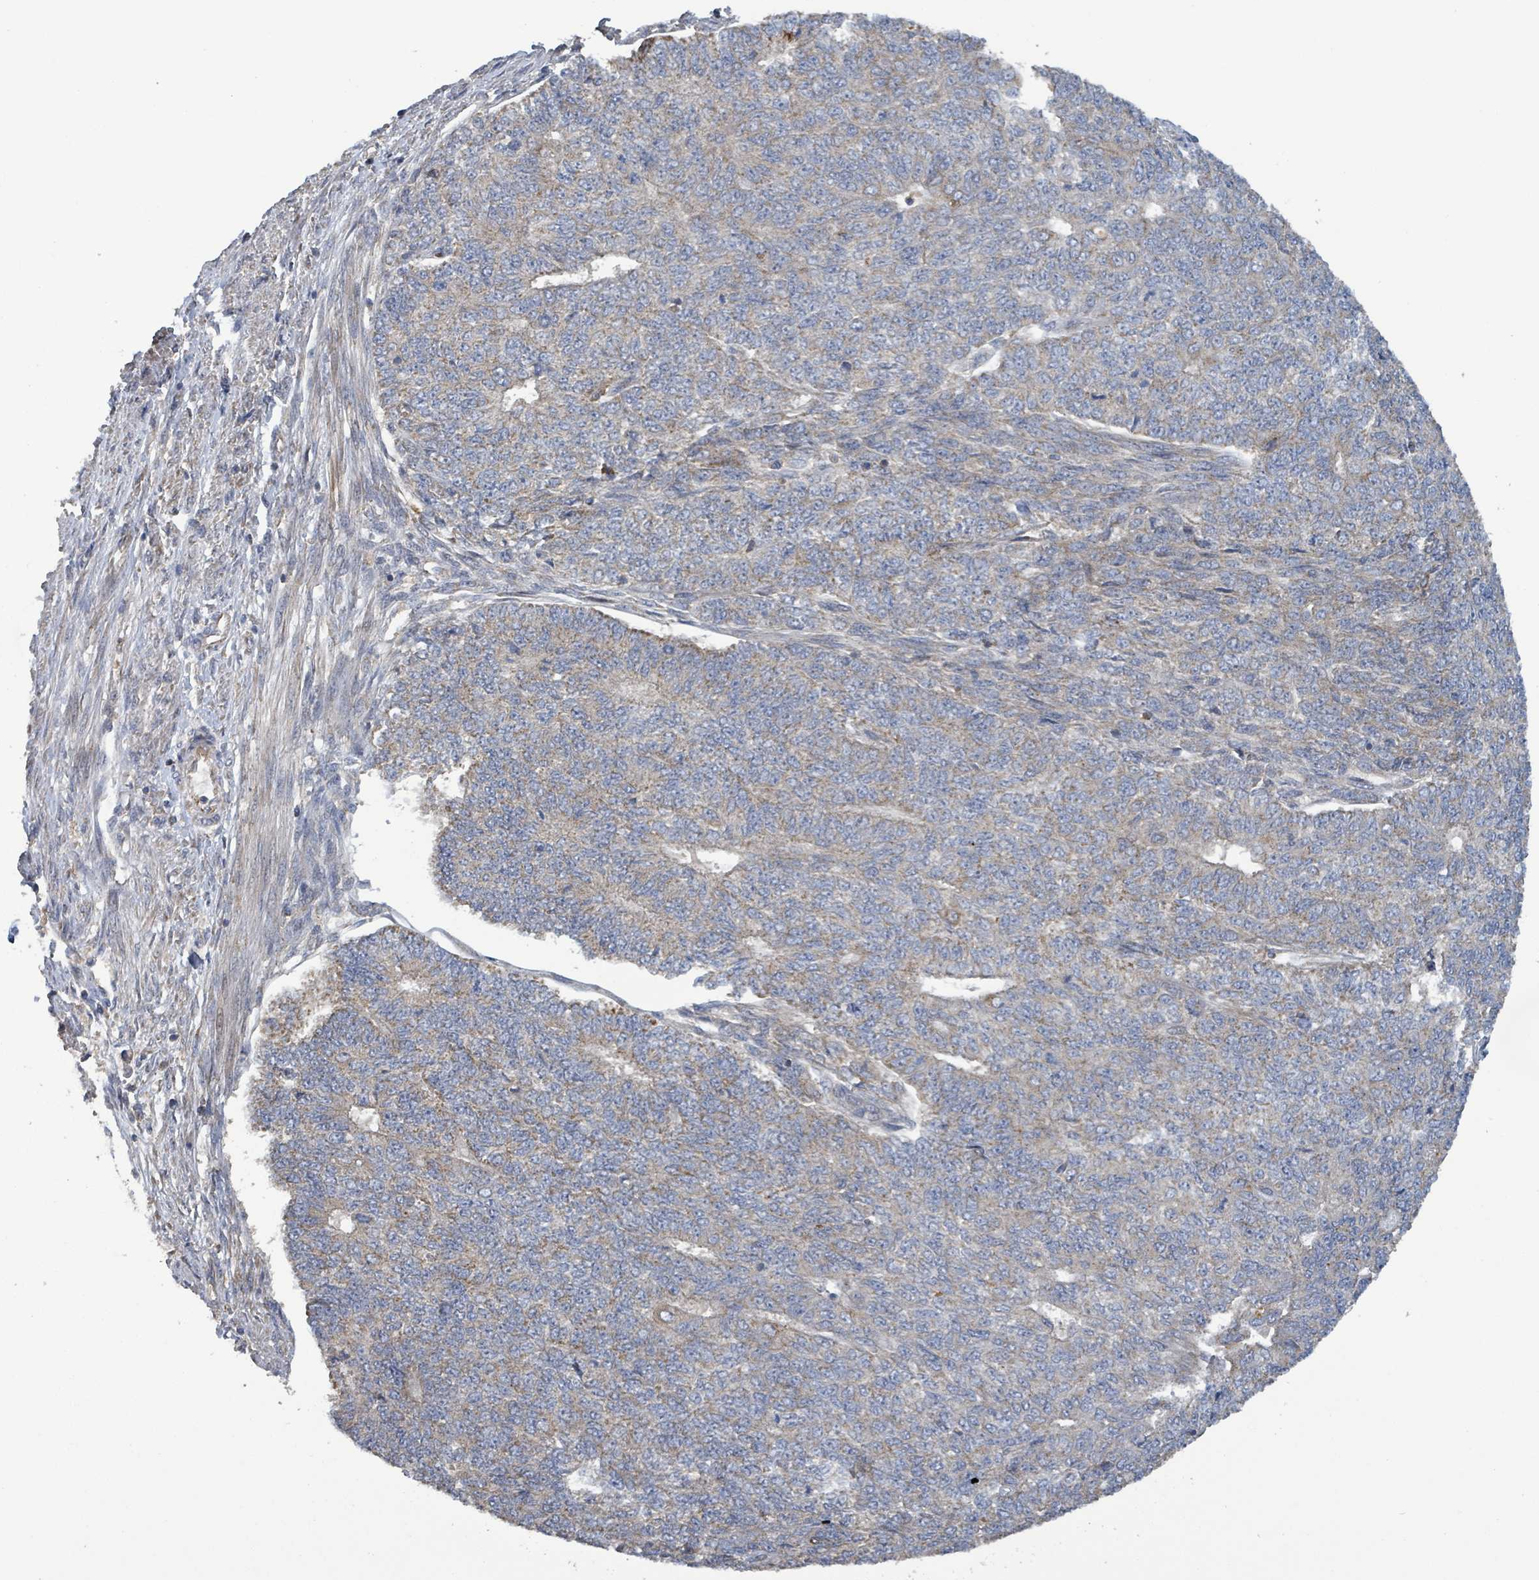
{"staining": {"intensity": "weak", "quantity": "<25%", "location": "cytoplasmic/membranous"}, "tissue": "endometrial cancer", "cell_type": "Tumor cells", "image_type": "cancer", "snomed": [{"axis": "morphology", "description": "Adenocarcinoma, NOS"}, {"axis": "topography", "description": "Endometrium"}], "caption": "DAB immunohistochemical staining of human adenocarcinoma (endometrial) displays no significant expression in tumor cells. (DAB (3,3'-diaminobenzidine) IHC, high magnification).", "gene": "PLAAT1", "patient": {"sex": "female", "age": 32}}